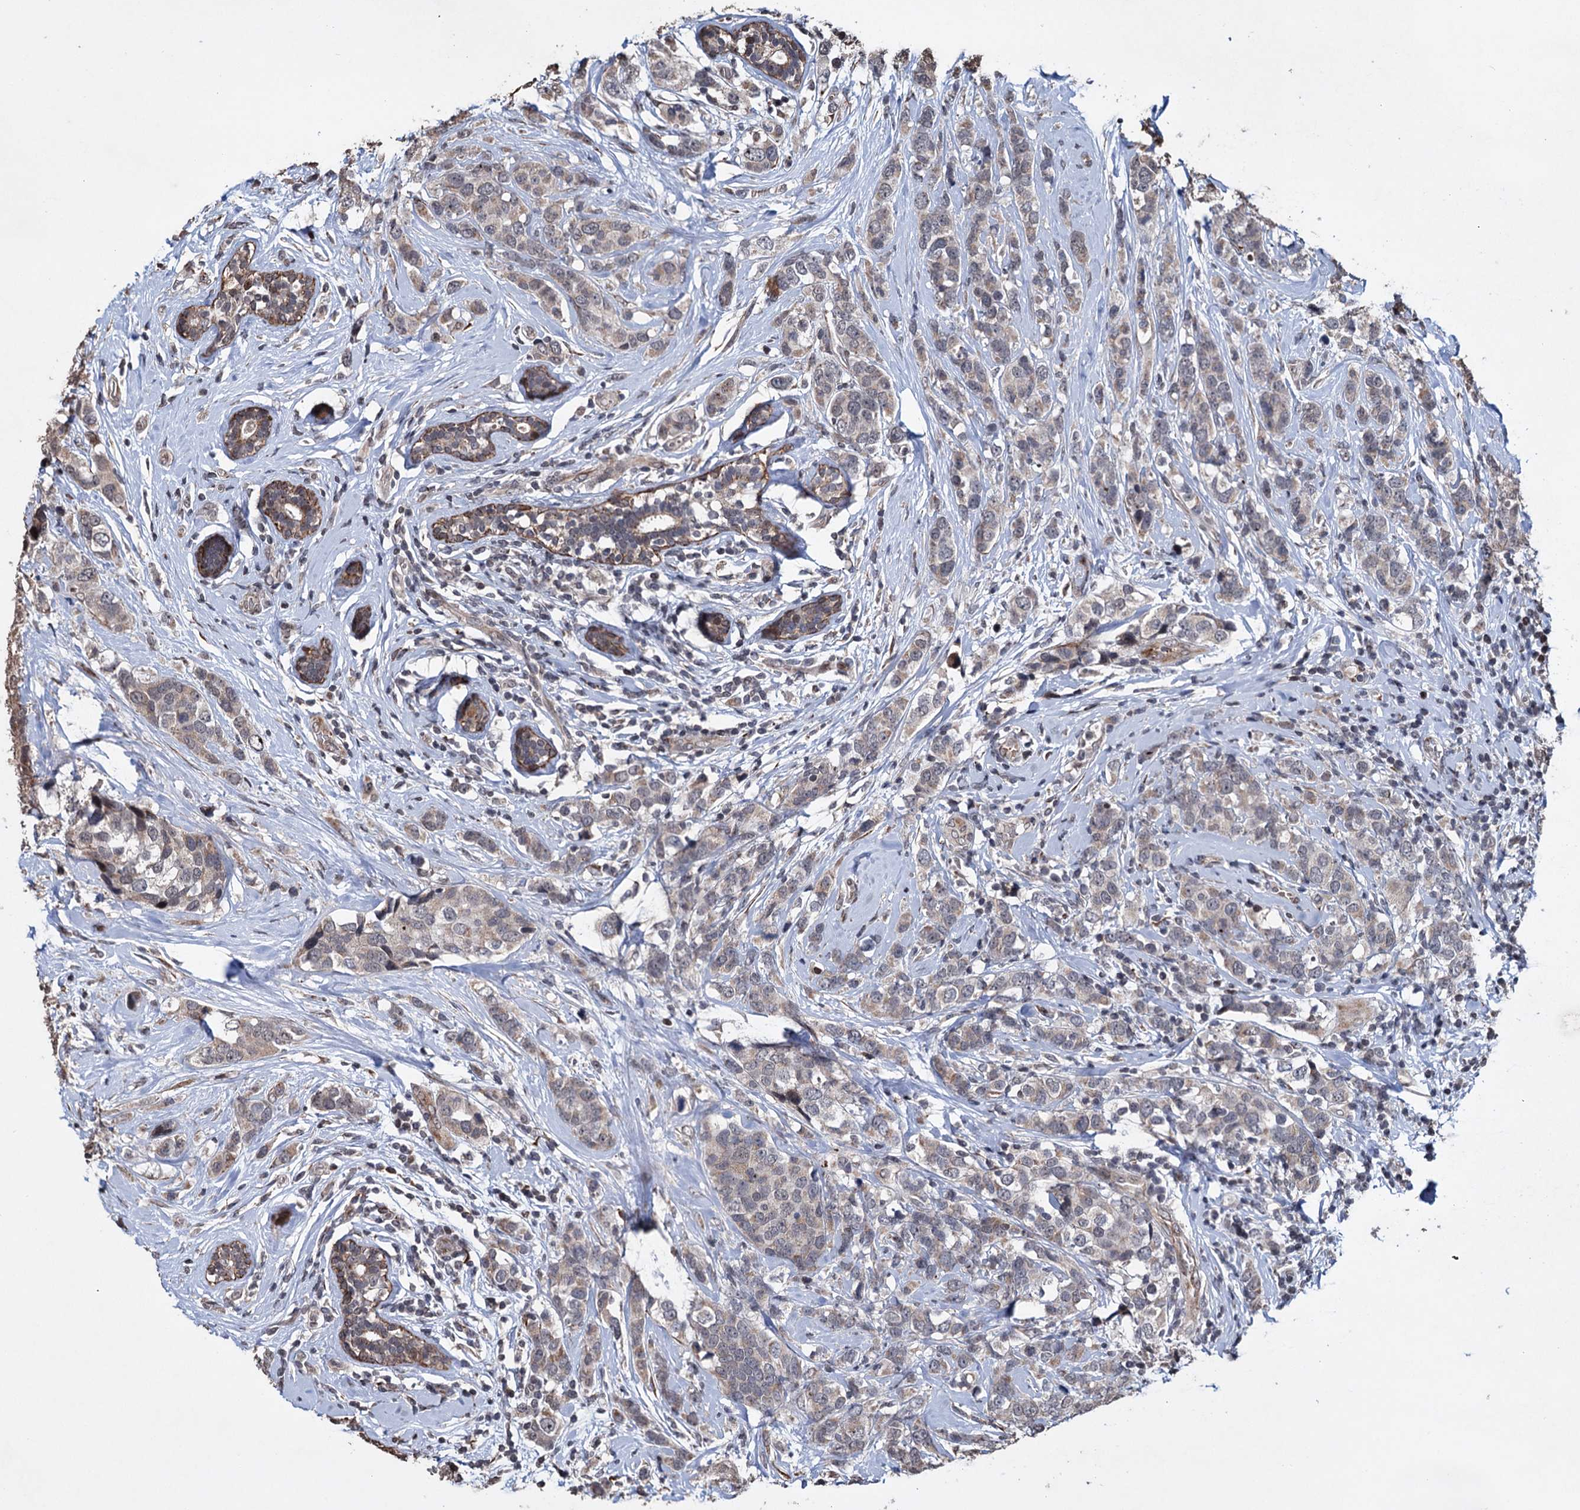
{"staining": {"intensity": "weak", "quantity": "<25%", "location": "cytoplasmic/membranous"}, "tissue": "breast cancer", "cell_type": "Tumor cells", "image_type": "cancer", "snomed": [{"axis": "morphology", "description": "Lobular carcinoma"}, {"axis": "topography", "description": "Breast"}], "caption": "This is a image of IHC staining of lobular carcinoma (breast), which shows no positivity in tumor cells.", "gene": "EYA4", "patient": {"sex": "female", "age": 59}}